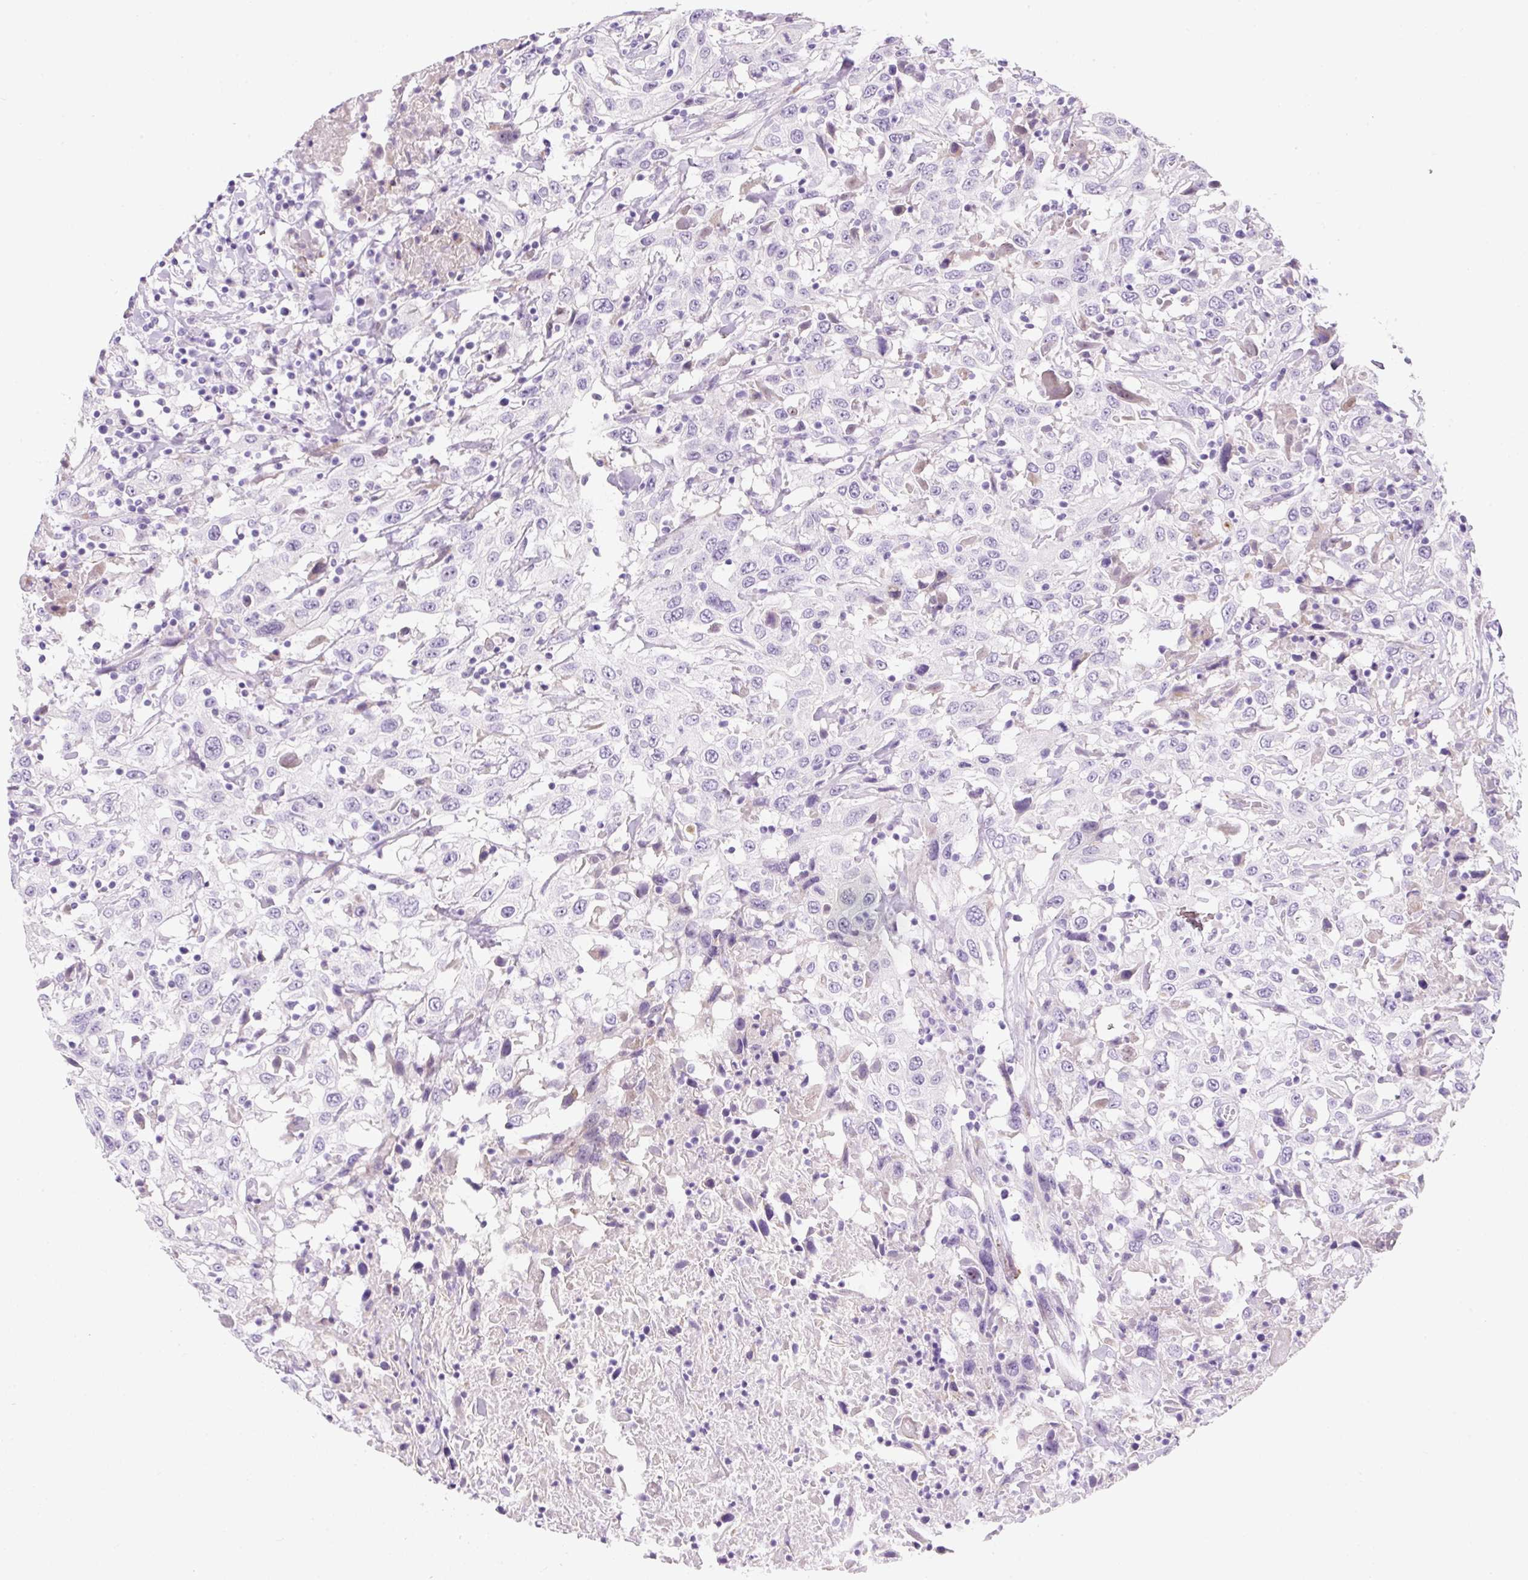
{"staining": {"intensity": "negative", "quantity": "none", "location": "none"}, "tissue": "urothelial cancer", "cell_type": "Tumor cells", "image_type": "cancer", "snomed": [{"axis": "morphology", "description": "Urothelial carcinoma, High grade"}, {"axis": "topography", "description": "Urinary bladder"}], "caption": "A micrograph of human urothelial carcinoma (high-grade) is negative for staining in tumor cells.", "gene": "ZNF121", "patient": {"sex": "male", "age": 61}}